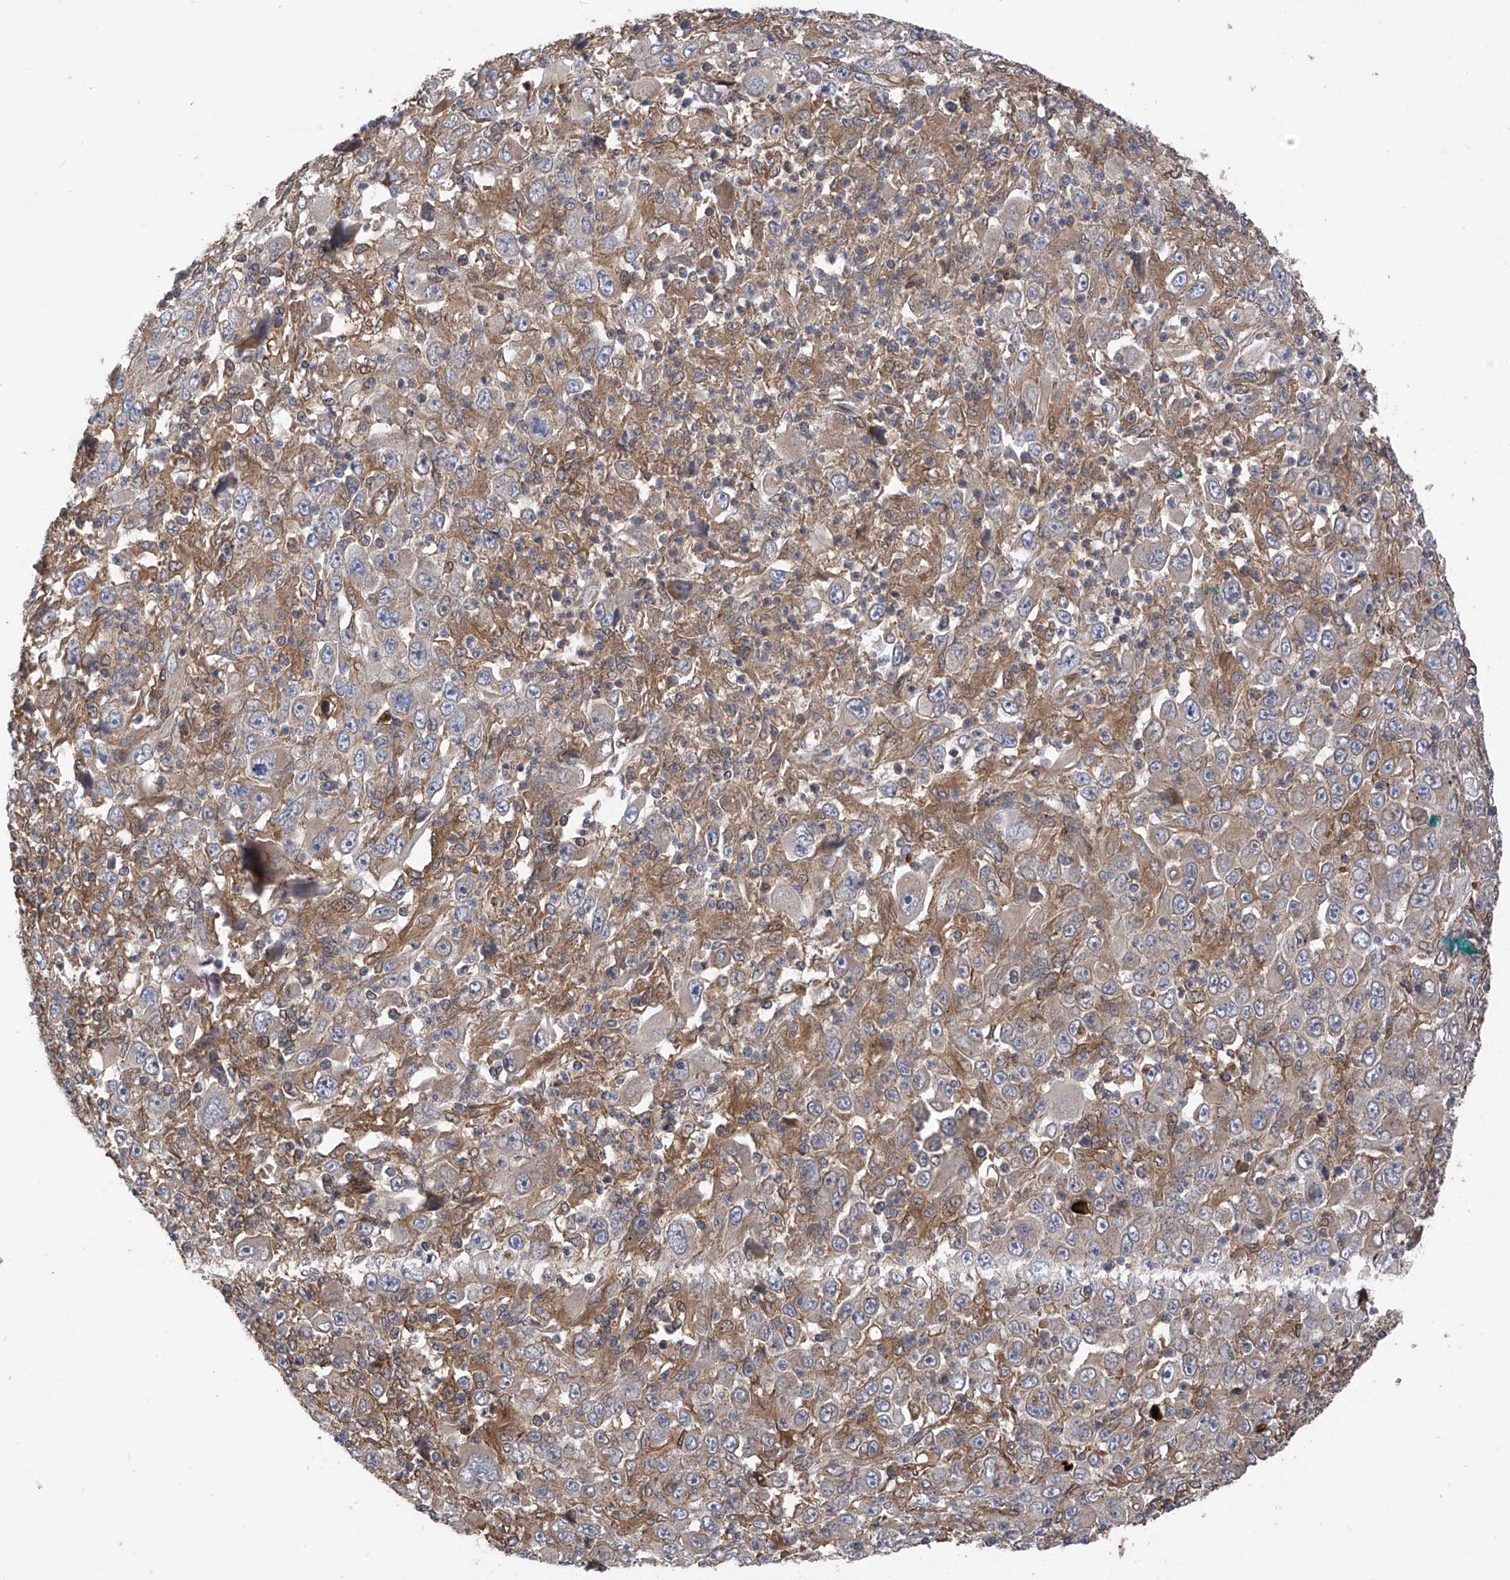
{"staining": {"intensity": "weak", "quantity": "<25%", "location": "cytoplasmic/membranous"}, "tissue": "melanoma", "cell_type": "Tumor cells", "image_type": "cancer", "snomed": [{"axis": "morphology", "description": "Malignant melanoma, Metastatic site"}, {"axis": "topography", "description": "Skin"}], "caption": "IHC of malignant melanoma (metastatic site) reveals no staining in tumor cells.", "gene": "CHPF", "patient": {"sex": "female", "age": 56}}